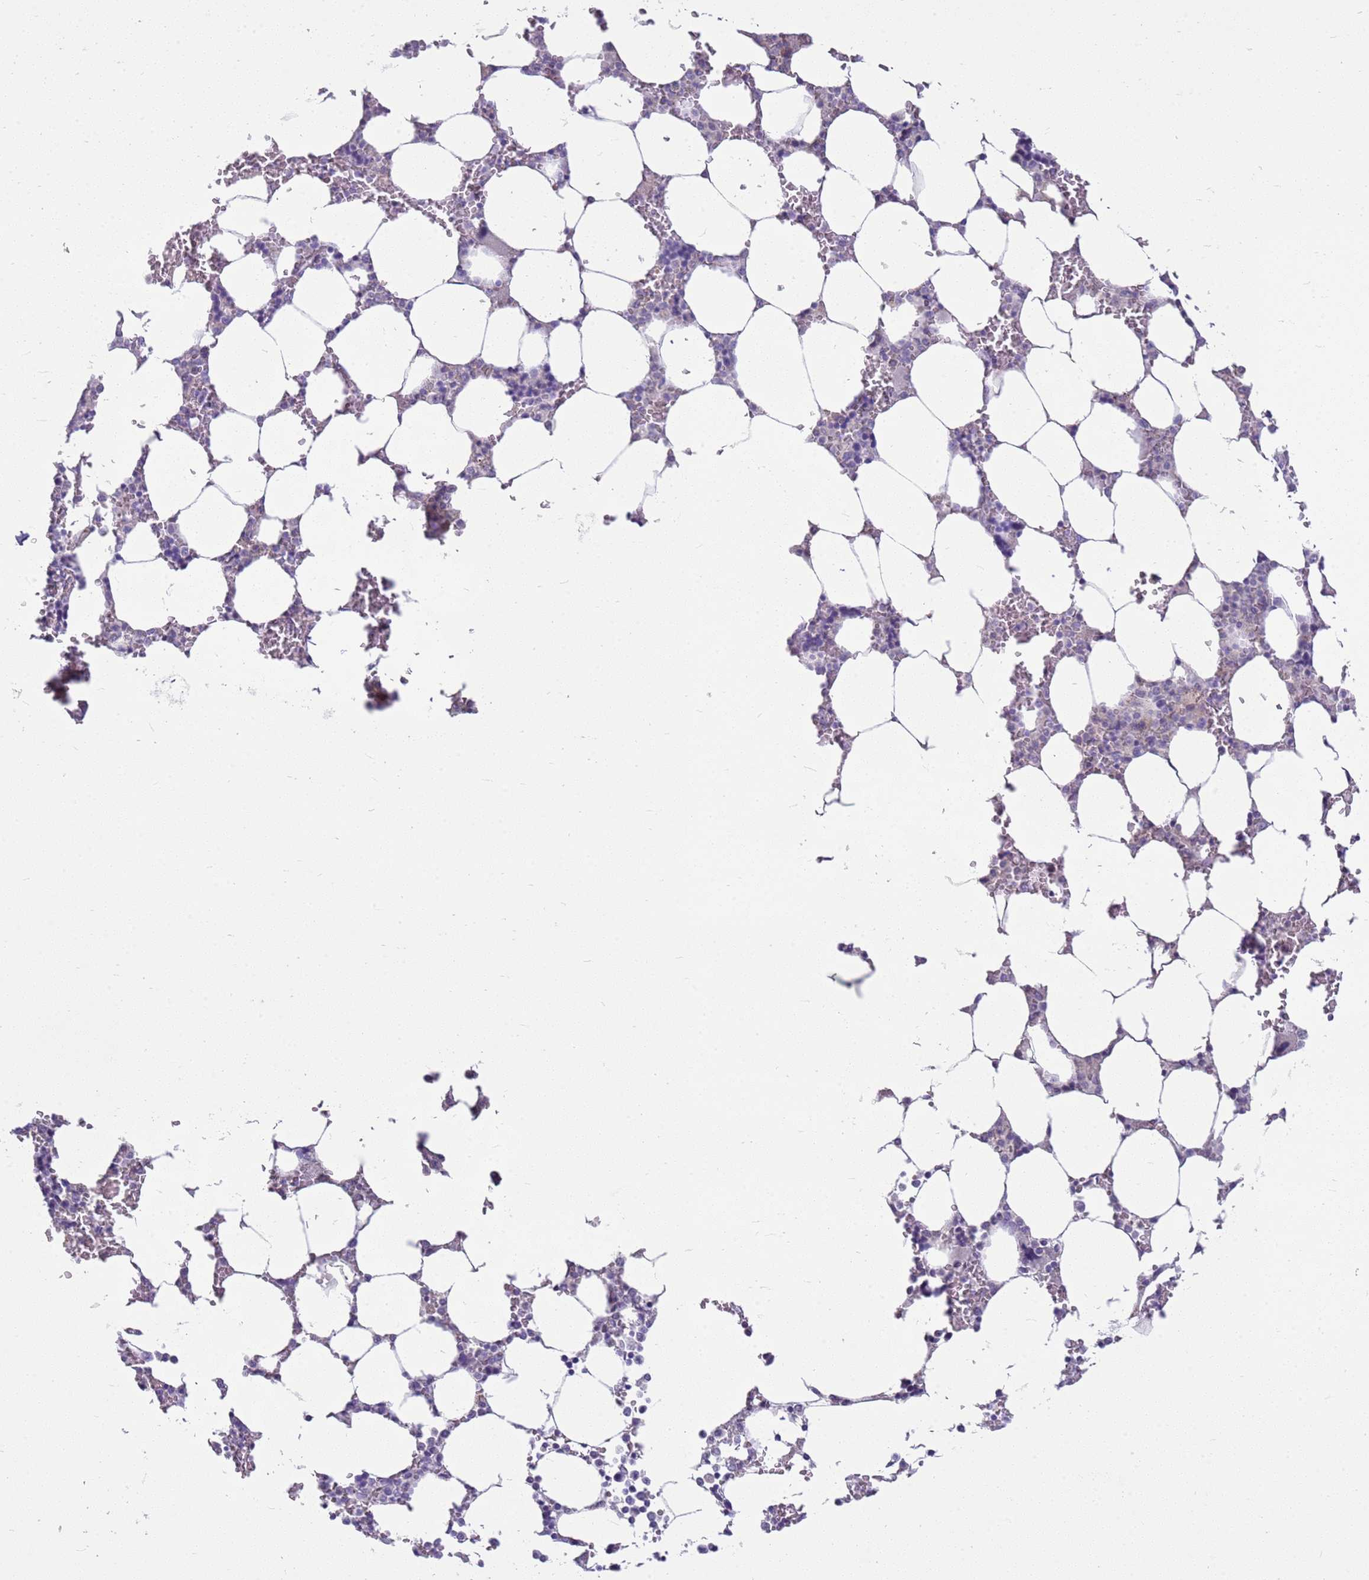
{"staining": {"intensity": "negative", "quantity": "none", "location": "none"}, "tissue": "bone marrow", "cell_type": "Hematopoietic cells", "image_type": "normal", "snomed": [{"axis": "morphology", "description": "Normal tissue, NOS"}, {"axis": "topography", "description": "Bone marrow"}], "caption": "This is a histopathology image of immunohistochemistry (IHC) staining of unremarkable bone marrow, which shows no staining in hematopoietic cells. (Brightfield microscopy of DAB immunohistochemistry at high magnification).", "gene": "FABP2", "patient": {"sex": "male", "age": 64}}